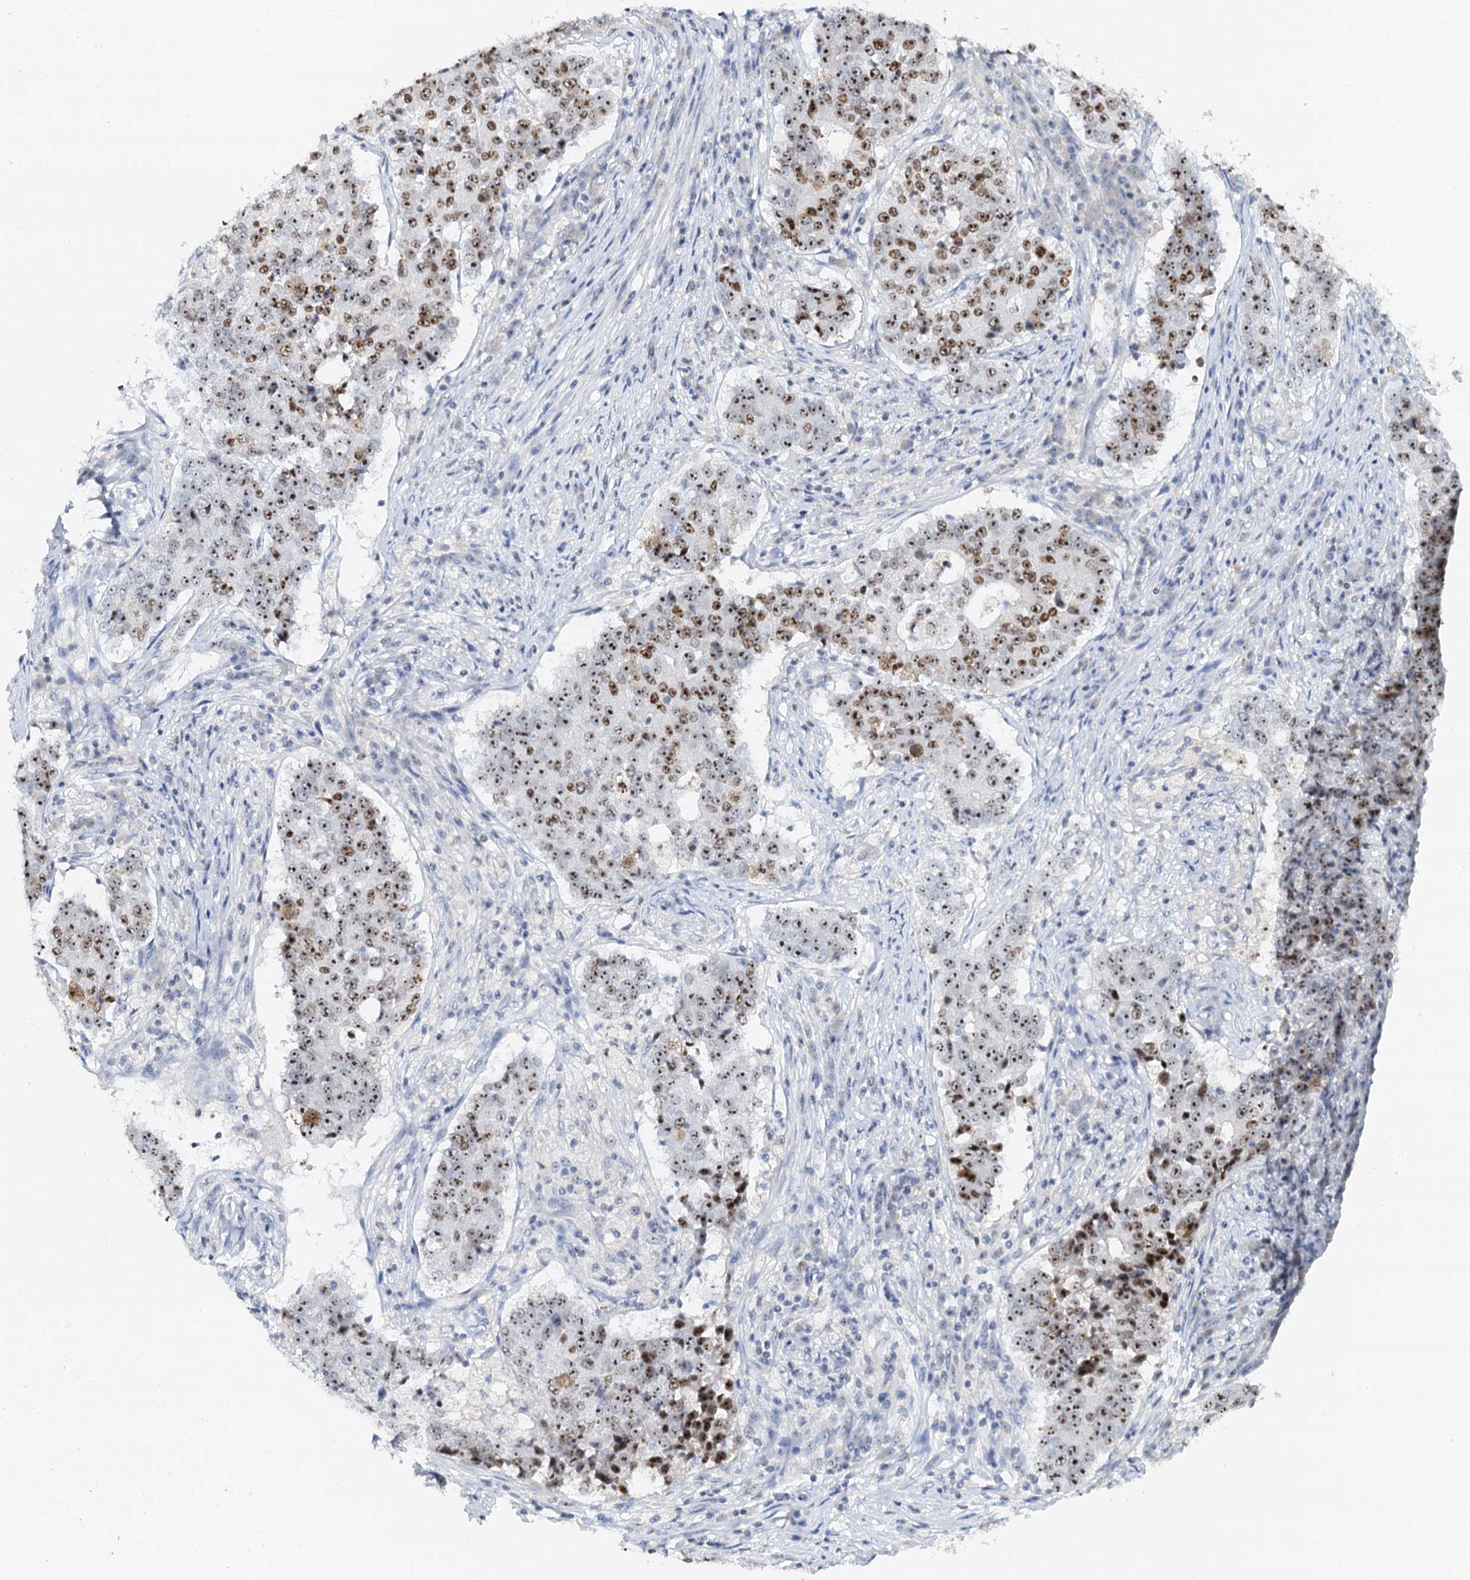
{"staining": {"intensity": "moderate", "quantity": ">75%", "location": "nuclear"}, "tissue": "stomach cancer", "cell_type": "Tumor cells", "image_type": "cancer", "snomed": [{"axis": "morphology", "description": "Adenocarcinoma, NOS"}, {"axis": "topography", "description": "Stomach"}], "caption": "Human stomach cancer stained with a brown dye exhibits moderate nuclear positive expression in approximately >75% of tumor cells.", "gene": "NOP2", "patient": {"sex": "male", "age": 59}}